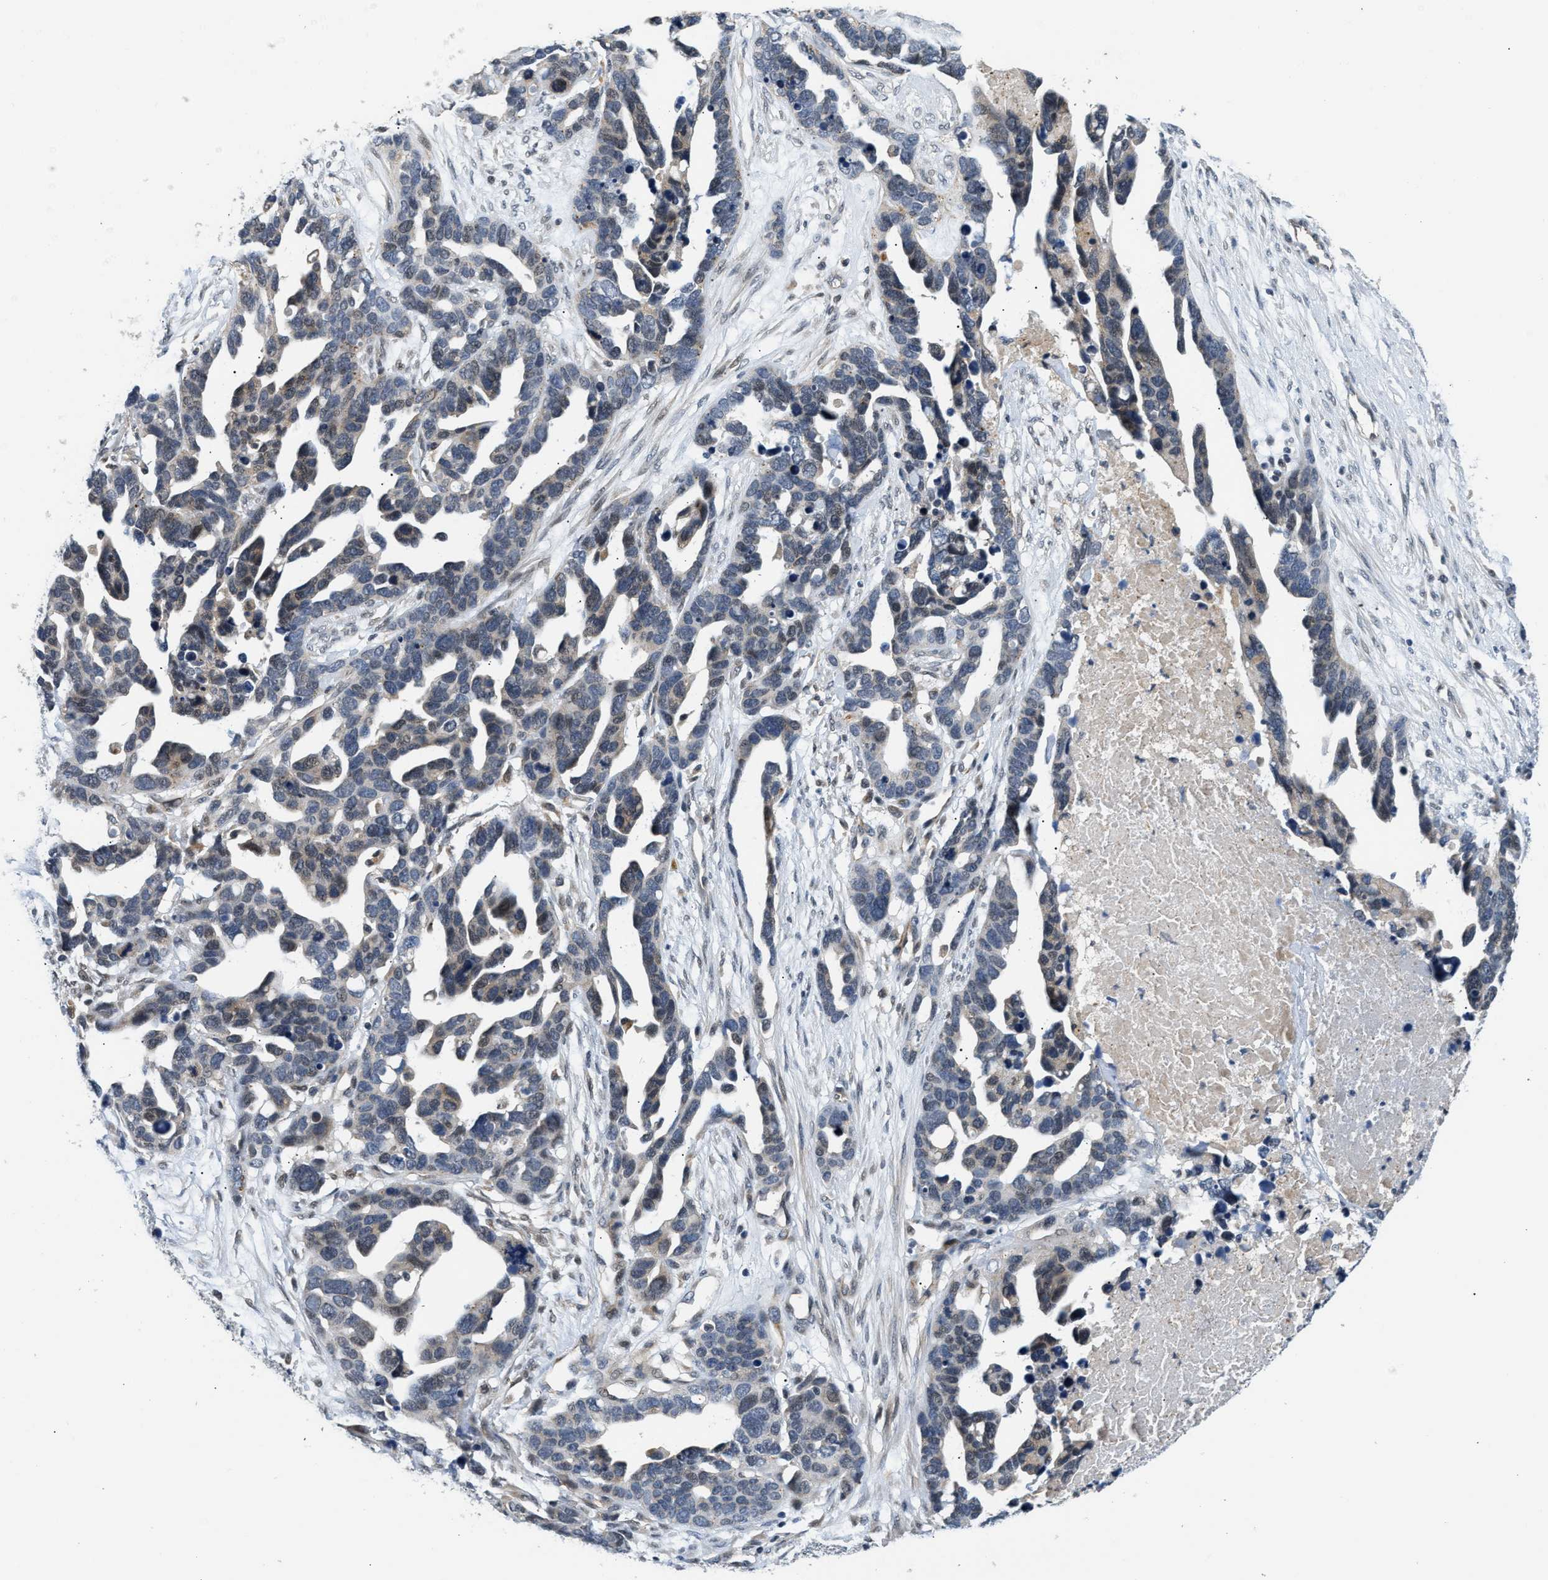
{"staining": {"intensity": "weak", "quantity": "<25%", "location": "cytoplasmic/membranous,nuclear"}, "tissue": "ovarian cancer", "cell_type": "Tumor cells", "image_type": "cancer", "snomed": [{"axis": "morphology", "description": "Cystadenocarcinoma, serous, NOS"}, {"axis": "topography", "description": "Ovary"}], "caption": "This is an immunohistochemistry image of human ovarian cancer (serous cystadenocarcinoma). There is no positivity in tumor cells.", "gene": "PPM1H", "patient": {"sex": "female", "age": 54}}